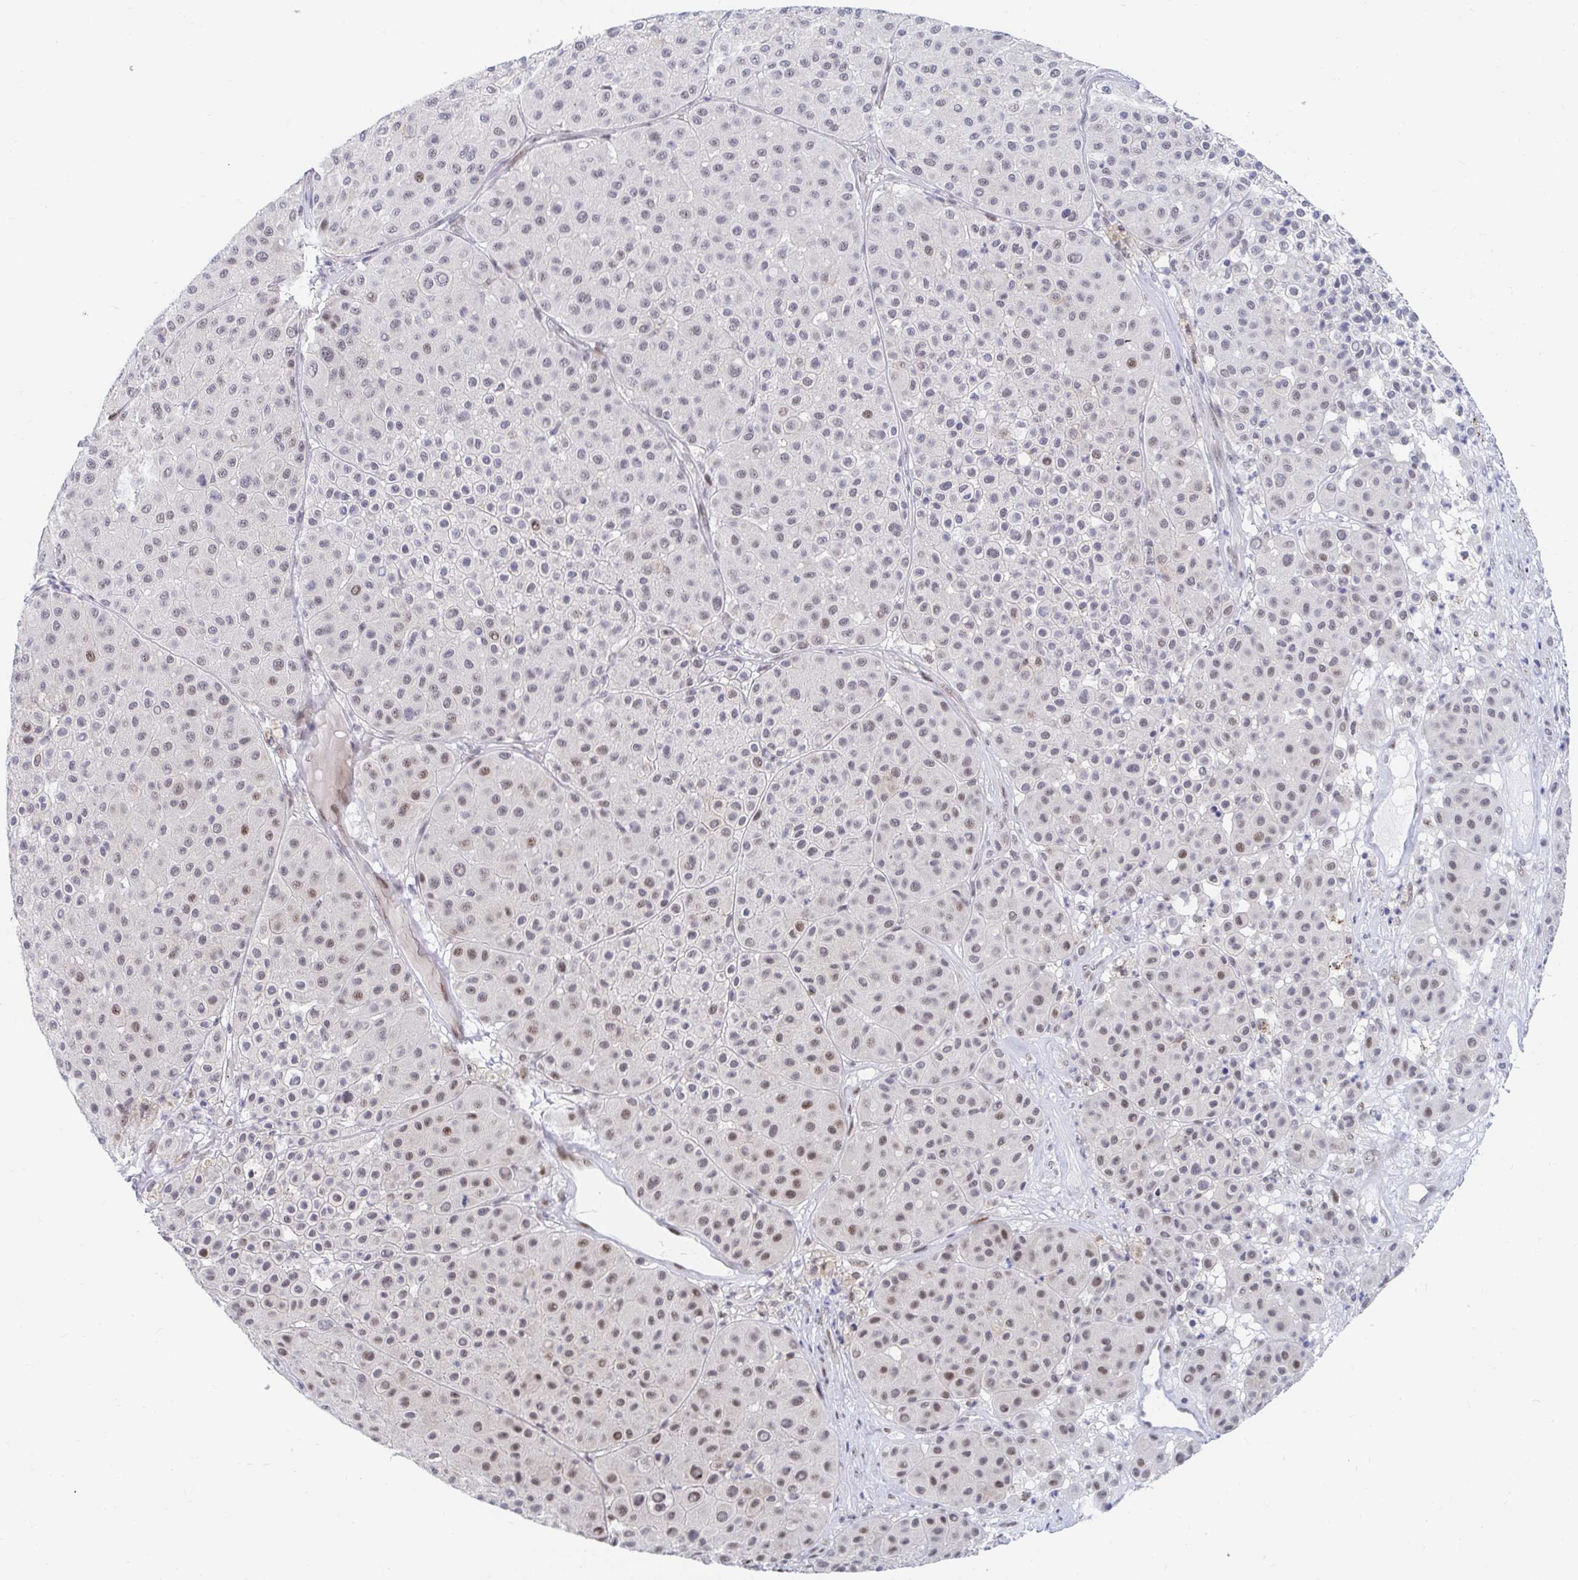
{"staining": {"intensity": "weak", "quantity": "25%-75%", "location": "nuclear"}, "tissue": "melanoma", "cell_type": "Tumor cells", "image_type": "cancer", "snomed": [{"axis": "morphology", "description": "Malignant melanoma, Metastatic site"}, {"axis": "topography", "description": "Smooth muscle"}], "caption": "The immunohistochemical stain highlights weak nuclear positivity in tumor cells of melanoma tissue. (brown staining indicates protein expression, while blue staining denotes nuclei).", "gene": "COL28A1", "patient": {"sex": "male", "age": 41}}